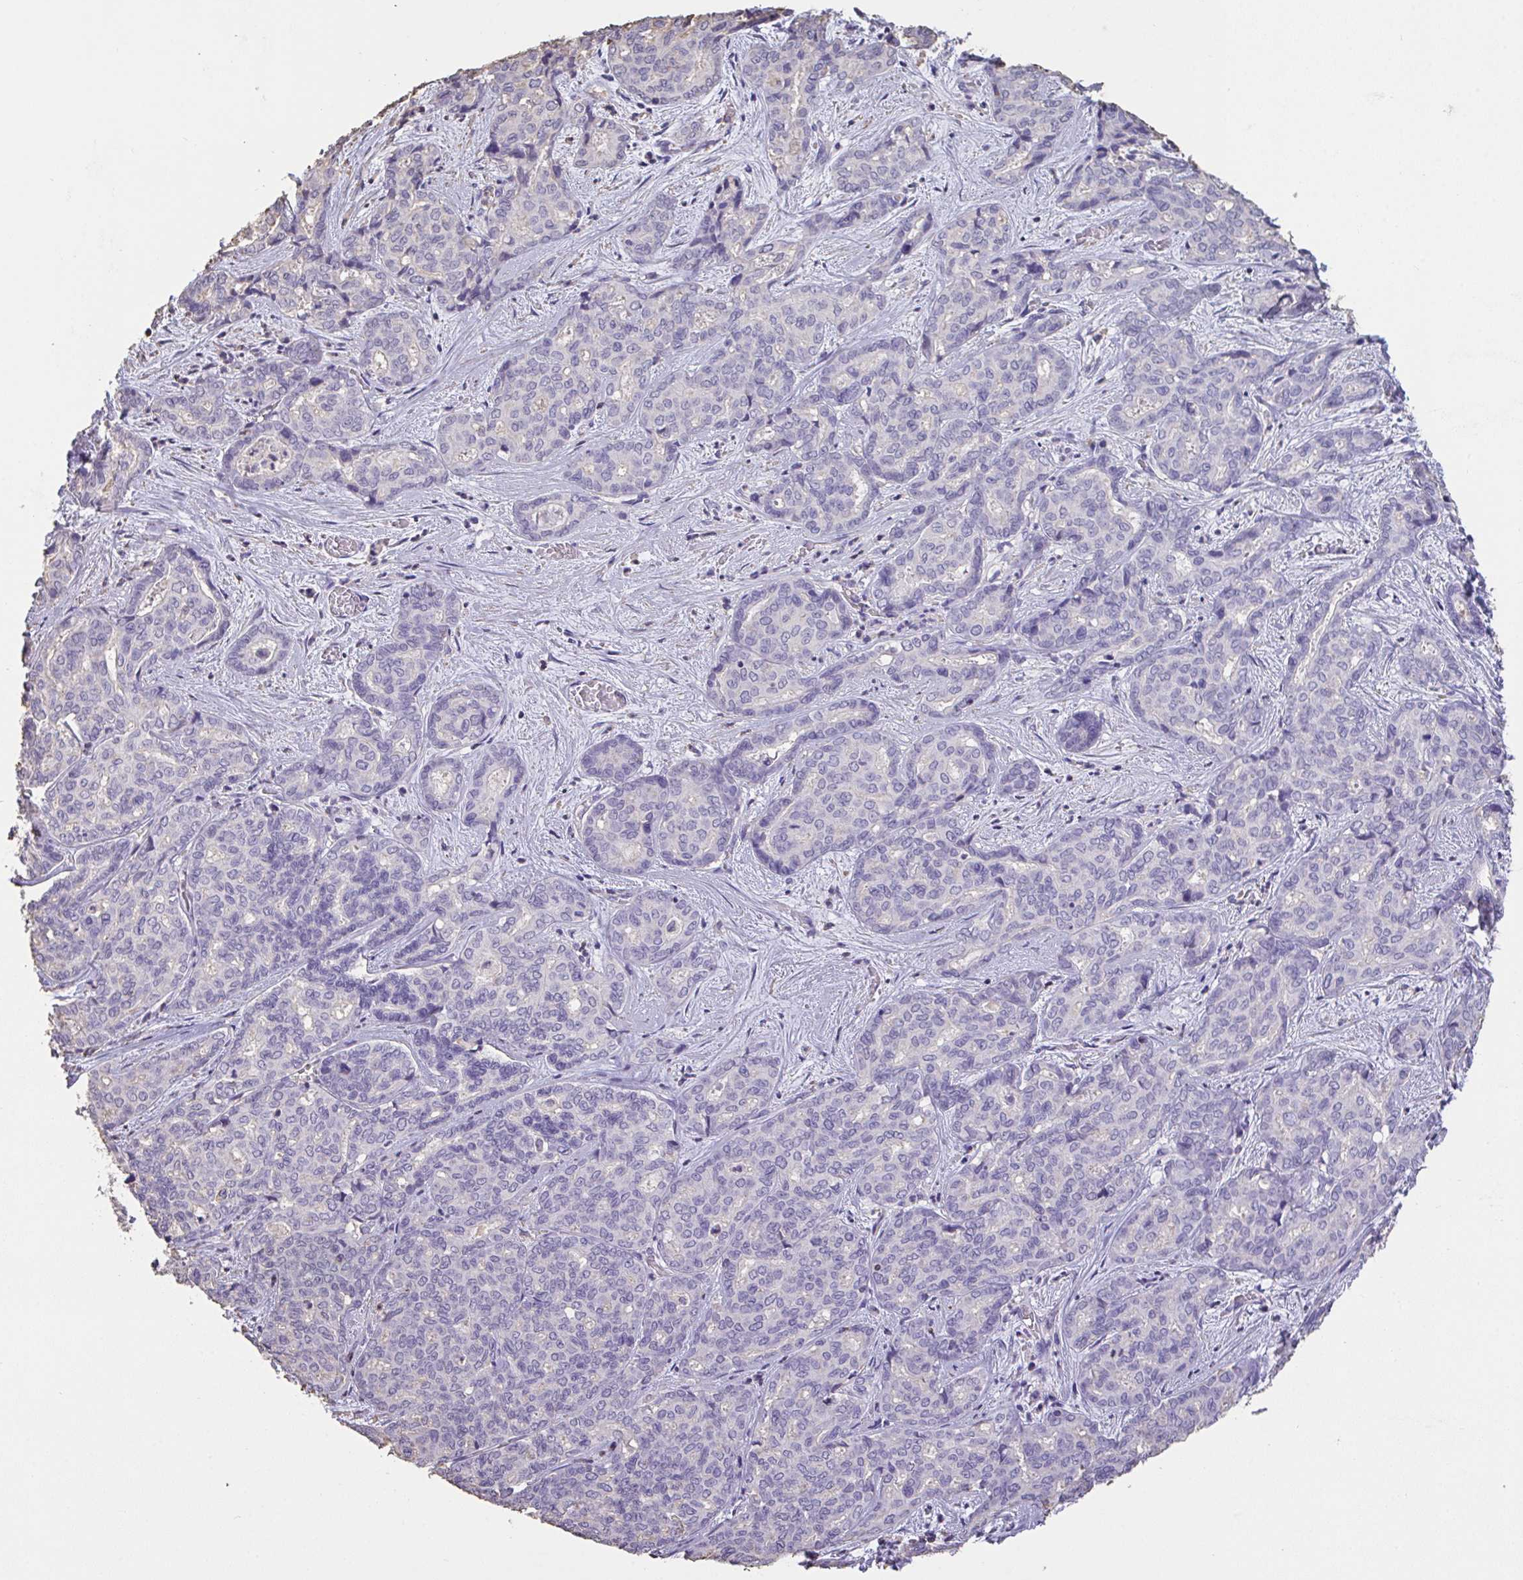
{"staining": {"intensity": "negative", "quantity": "none", "location": "none"}, "tissue": "liver cancer", "cell_type": "Tumor cells", "image_type": "cancer", "snomed": [{"axis": "morphology", "description": "Cholangiocarcinoma"}, {"axis": "topography", "description": "Liver"}], "caption": "High power microscopy photomicrograph of an IHC image of liver cancer (cholangiocarcinoma), revealing no significant expression in tumor cells.", "gene": "IL23R", "patient": {"sex": "female", "age": 64}}